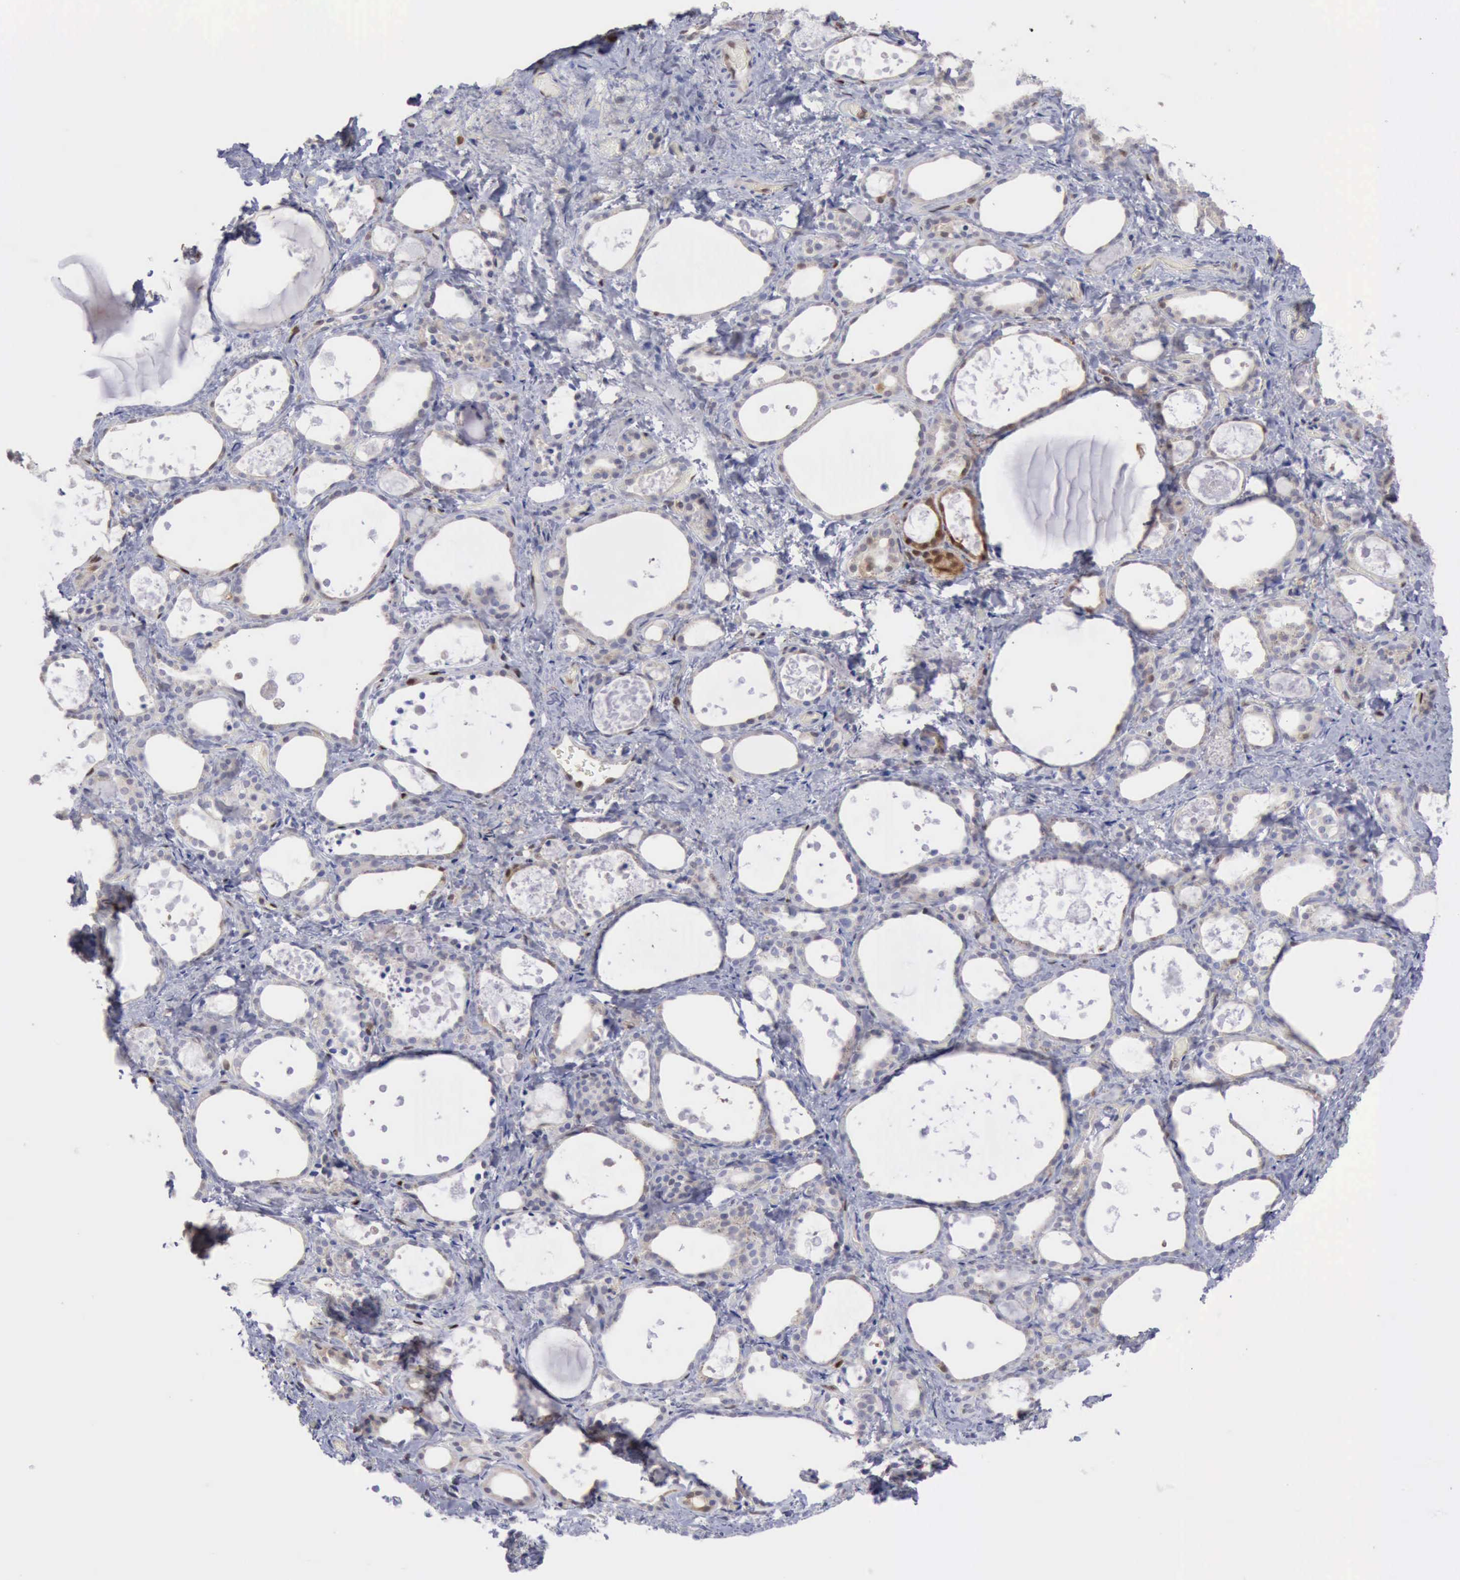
{"staining": {"intensity": "moderate", "quantity": "<25%", "location": "nuclear"}, "tissue": "thyroid gland", "cell_type": "Glandular cells", "image_type": "normal", "snomed": [{"axis": "morphology", "description": "Normal tissue, NOS"}, {"axis": "topography", "description": "Thyroid gland"}], "caption": "Immunohistochemical staining of normal human thyroid gland displays <25% levels of moderate nuclear protein staining in approximately <25% of glandular cells. The protein of interest is shown in brown color, while the nuclei are stained blue.", "gene": "STAT1", "patient": {"sex": "female", "age": 75}}